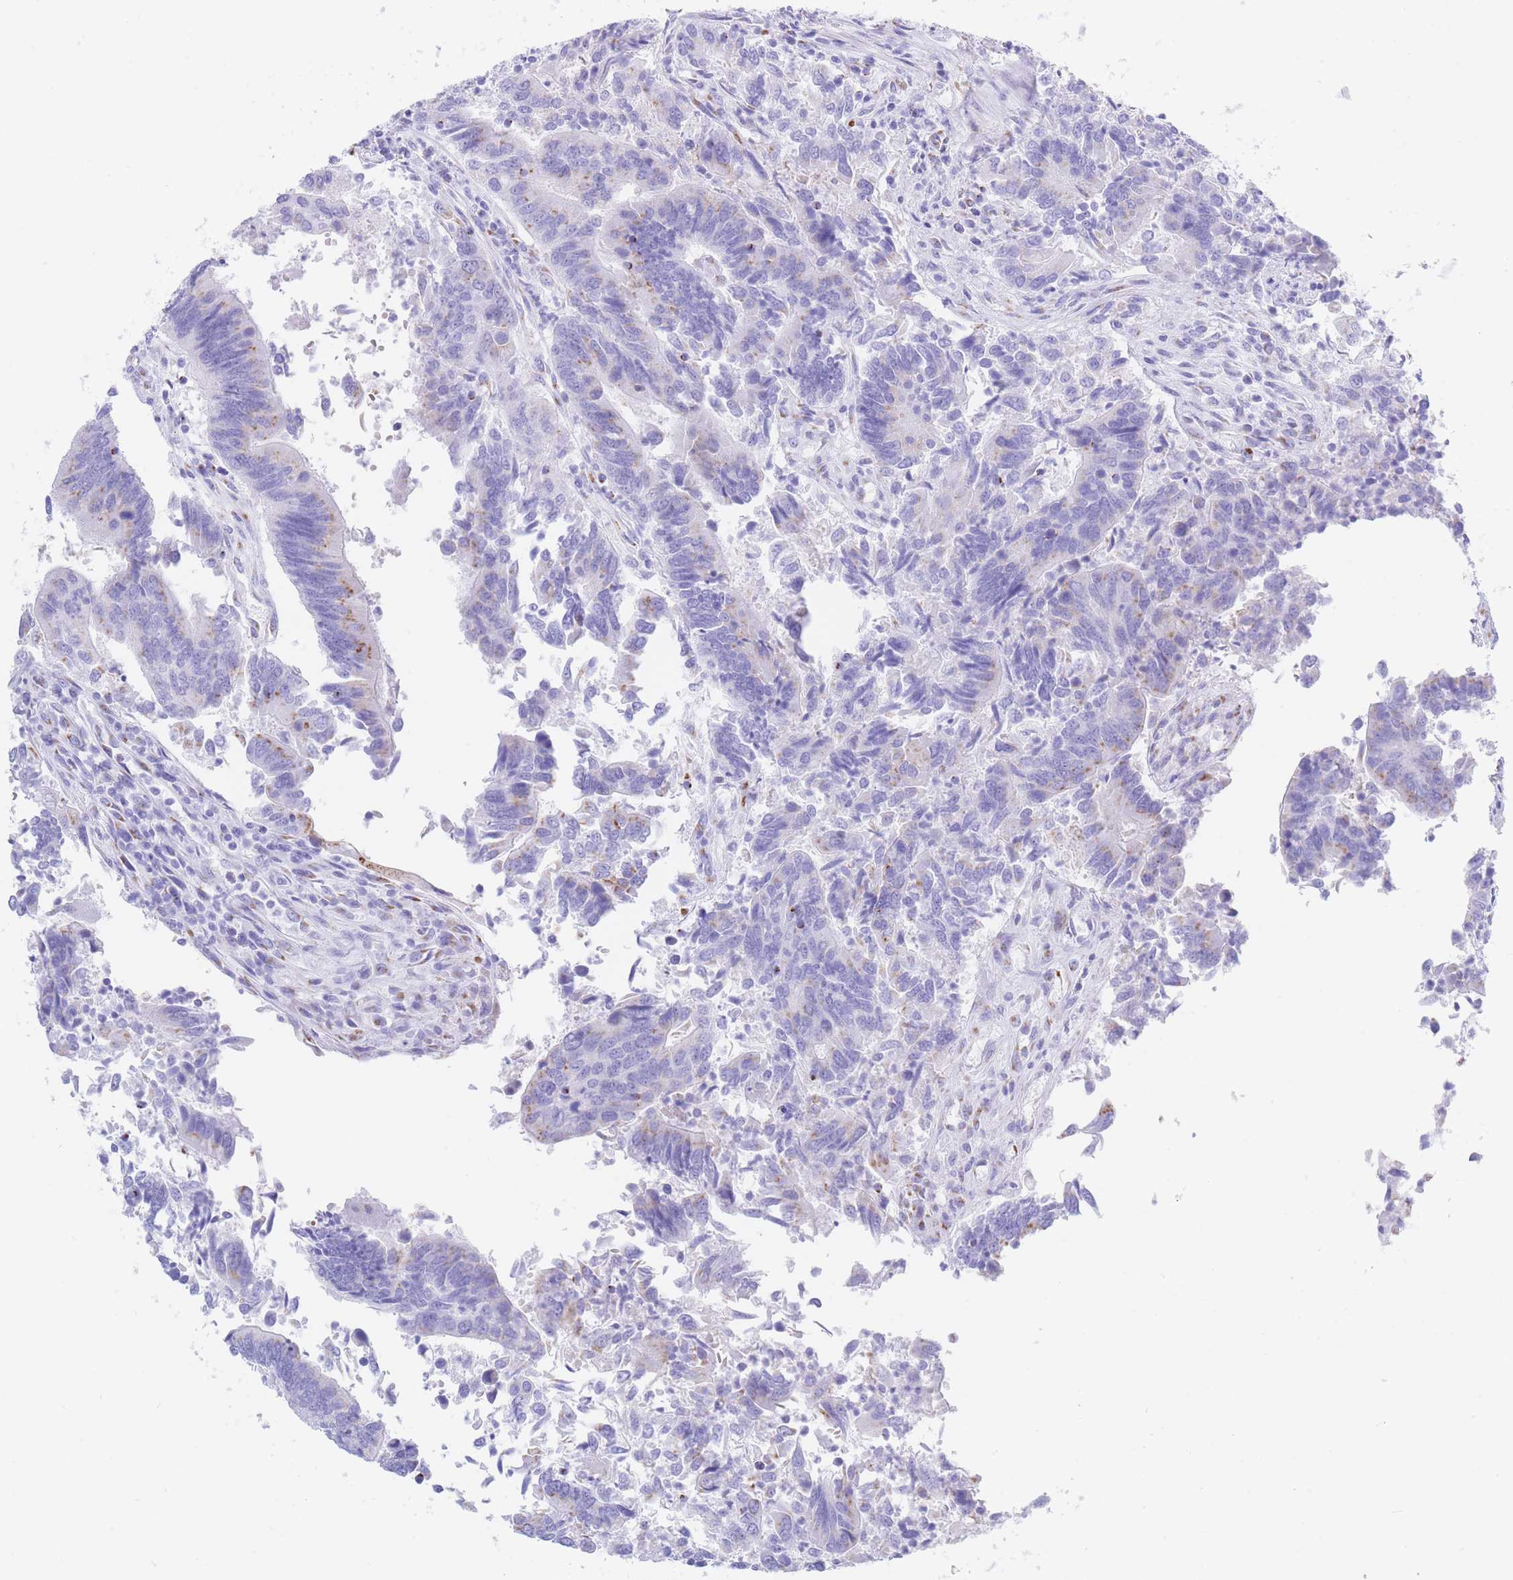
{"staining": {"intensity": "moderate", "quantity": "25%-75%", "location": "cytoplasmic/membranous"}, "tissue": "colorectal cancer", "cell_type": "Tumor cells", "image_type": "cancer", "snomed": [{"axis": "morphology", "description": "Adenocarcinoma, NOS"}, {"axis": "topography", "description": "Colon"}], "caption": "Tumor cells reveal moderate cytoplasmic/membranous positivity in about 25%-75% of cells in colorectal cancer (adenocarcinoma).", "gene": "FAM3C", "patient": {"sex": "female", "age": 67}}